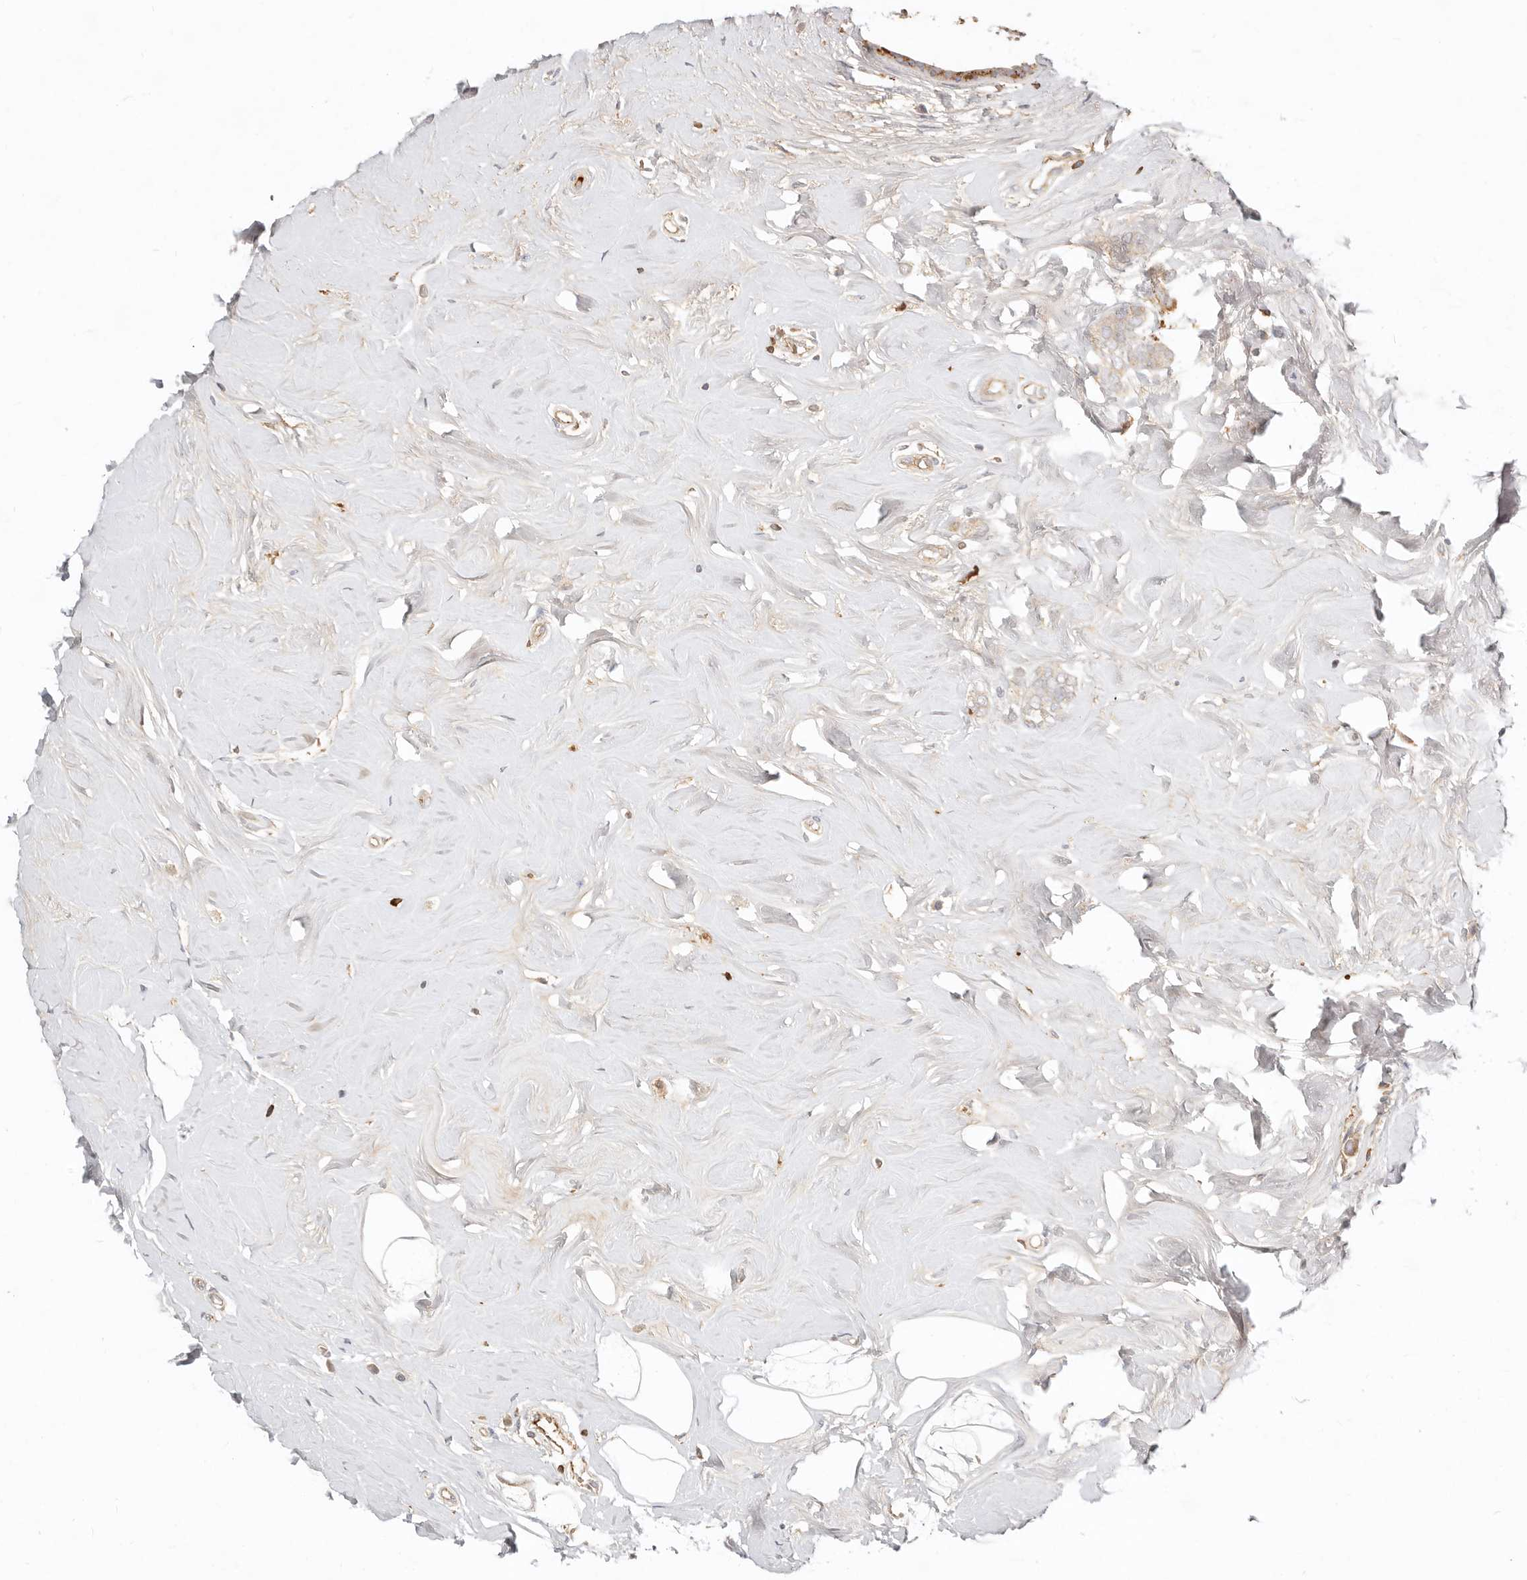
{"staining": {"intensity": "negative", "quantity": "none", "location": "none"}, "tissue": "breast cancer", "cell_type": "Tumor cells", "image_type": "cancer", "snomed": [{"axis": "morphology", "description": "Lobular carcinoma"}, {"axis": "topography", "description": "Breast"}], "caption": "DAB immunohistochemical staining of human breast cancer shows no significant positivity in tumor cells.", "gene": "MTFR2", "patient": {"sex": "female", "age": 47}}